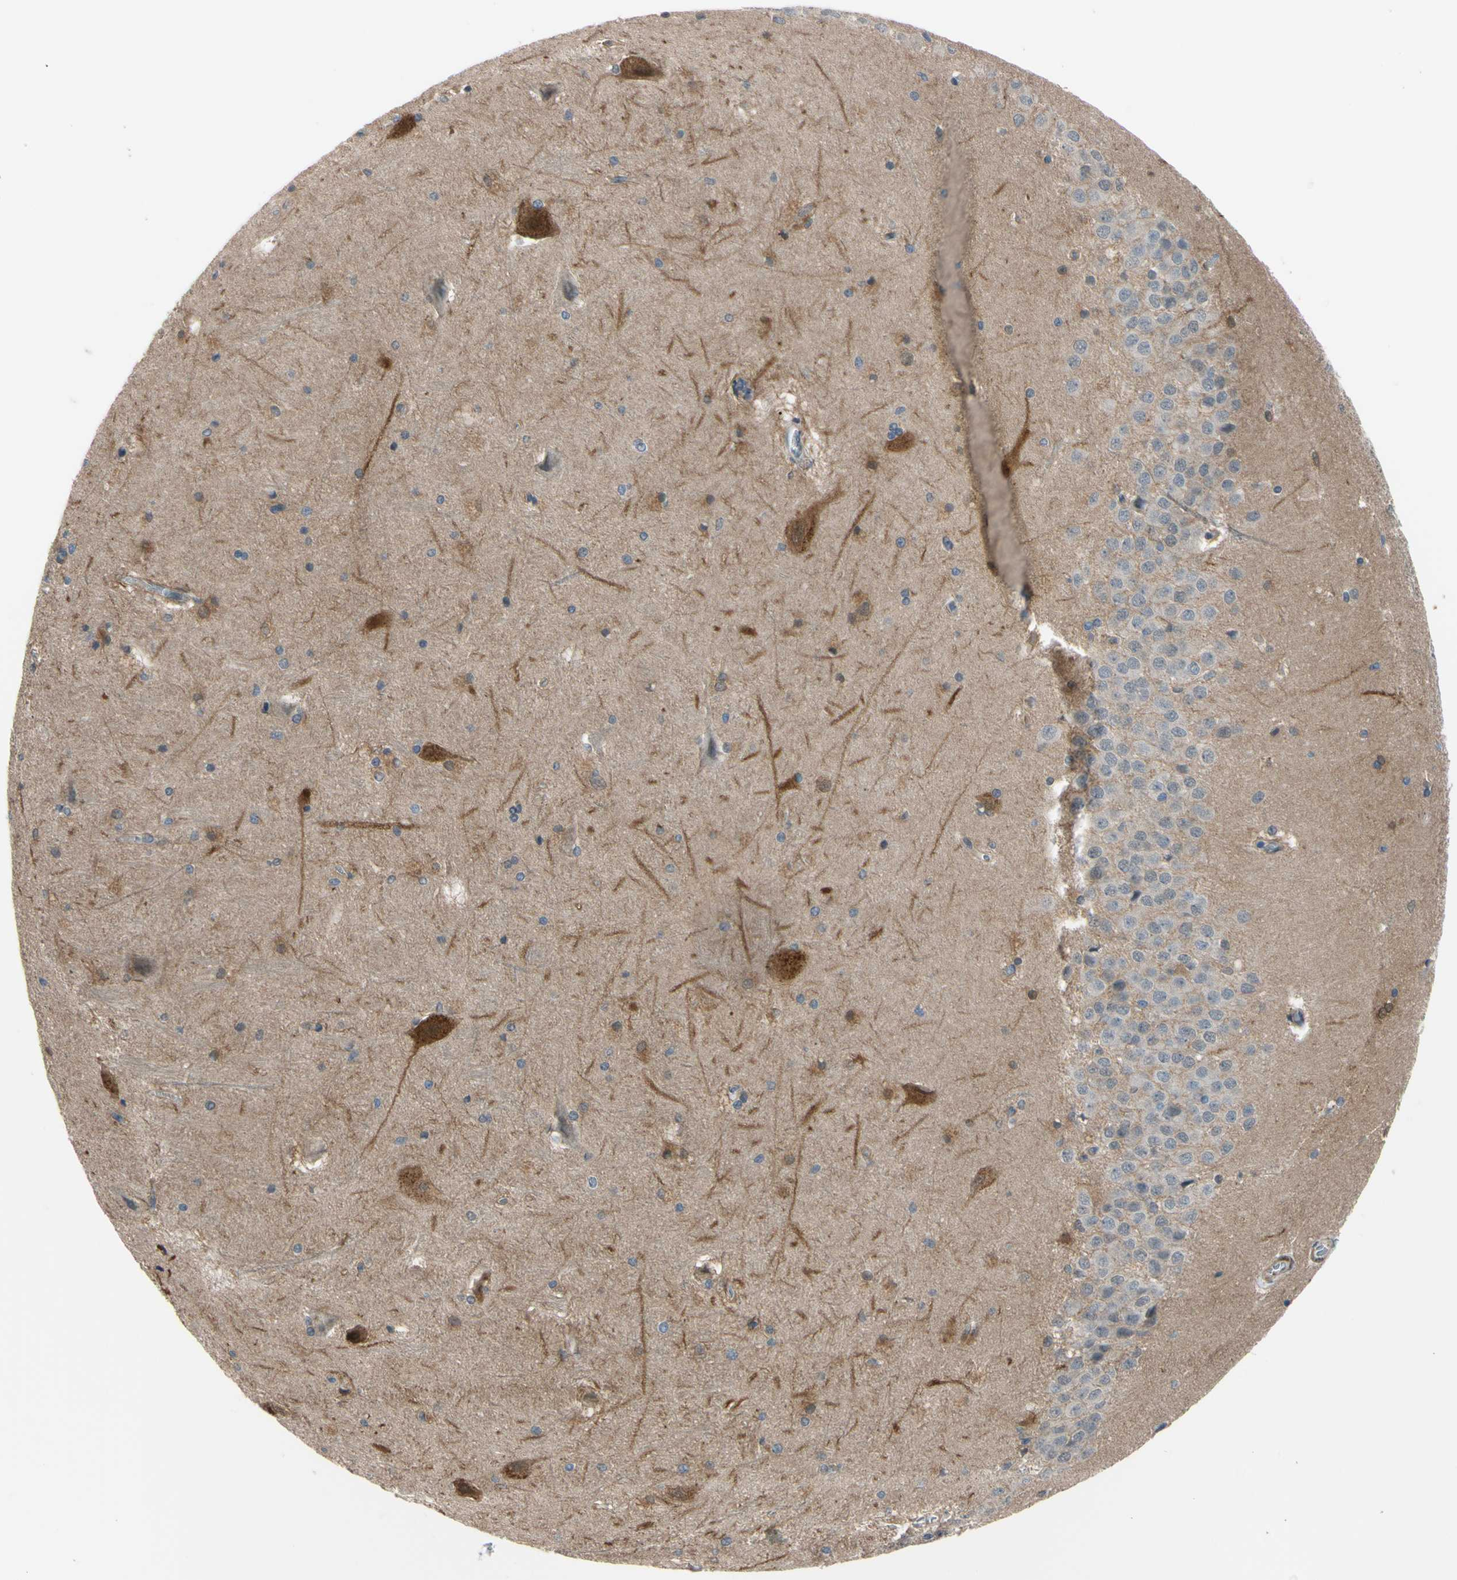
{"staining": {"intensity": "moderate", "quantity": "<25%", "location": "cytoplasmic/membranous"}, "tissue": "hippocampus", "cell_type": "Glial cells", "image_type": "normal", "snomed": [{"axis": "morphology", "description": "Normal tissue, NOS"}, {"axis": "topography", "description": "Hippocampus"}], "caption": "Unremarkable hippocampus shows moderate cytoplasmic/membranous staining in about <25% of glial cells.", "gene": "NOL3", "patient": {"sex": "female", "age": 19}}